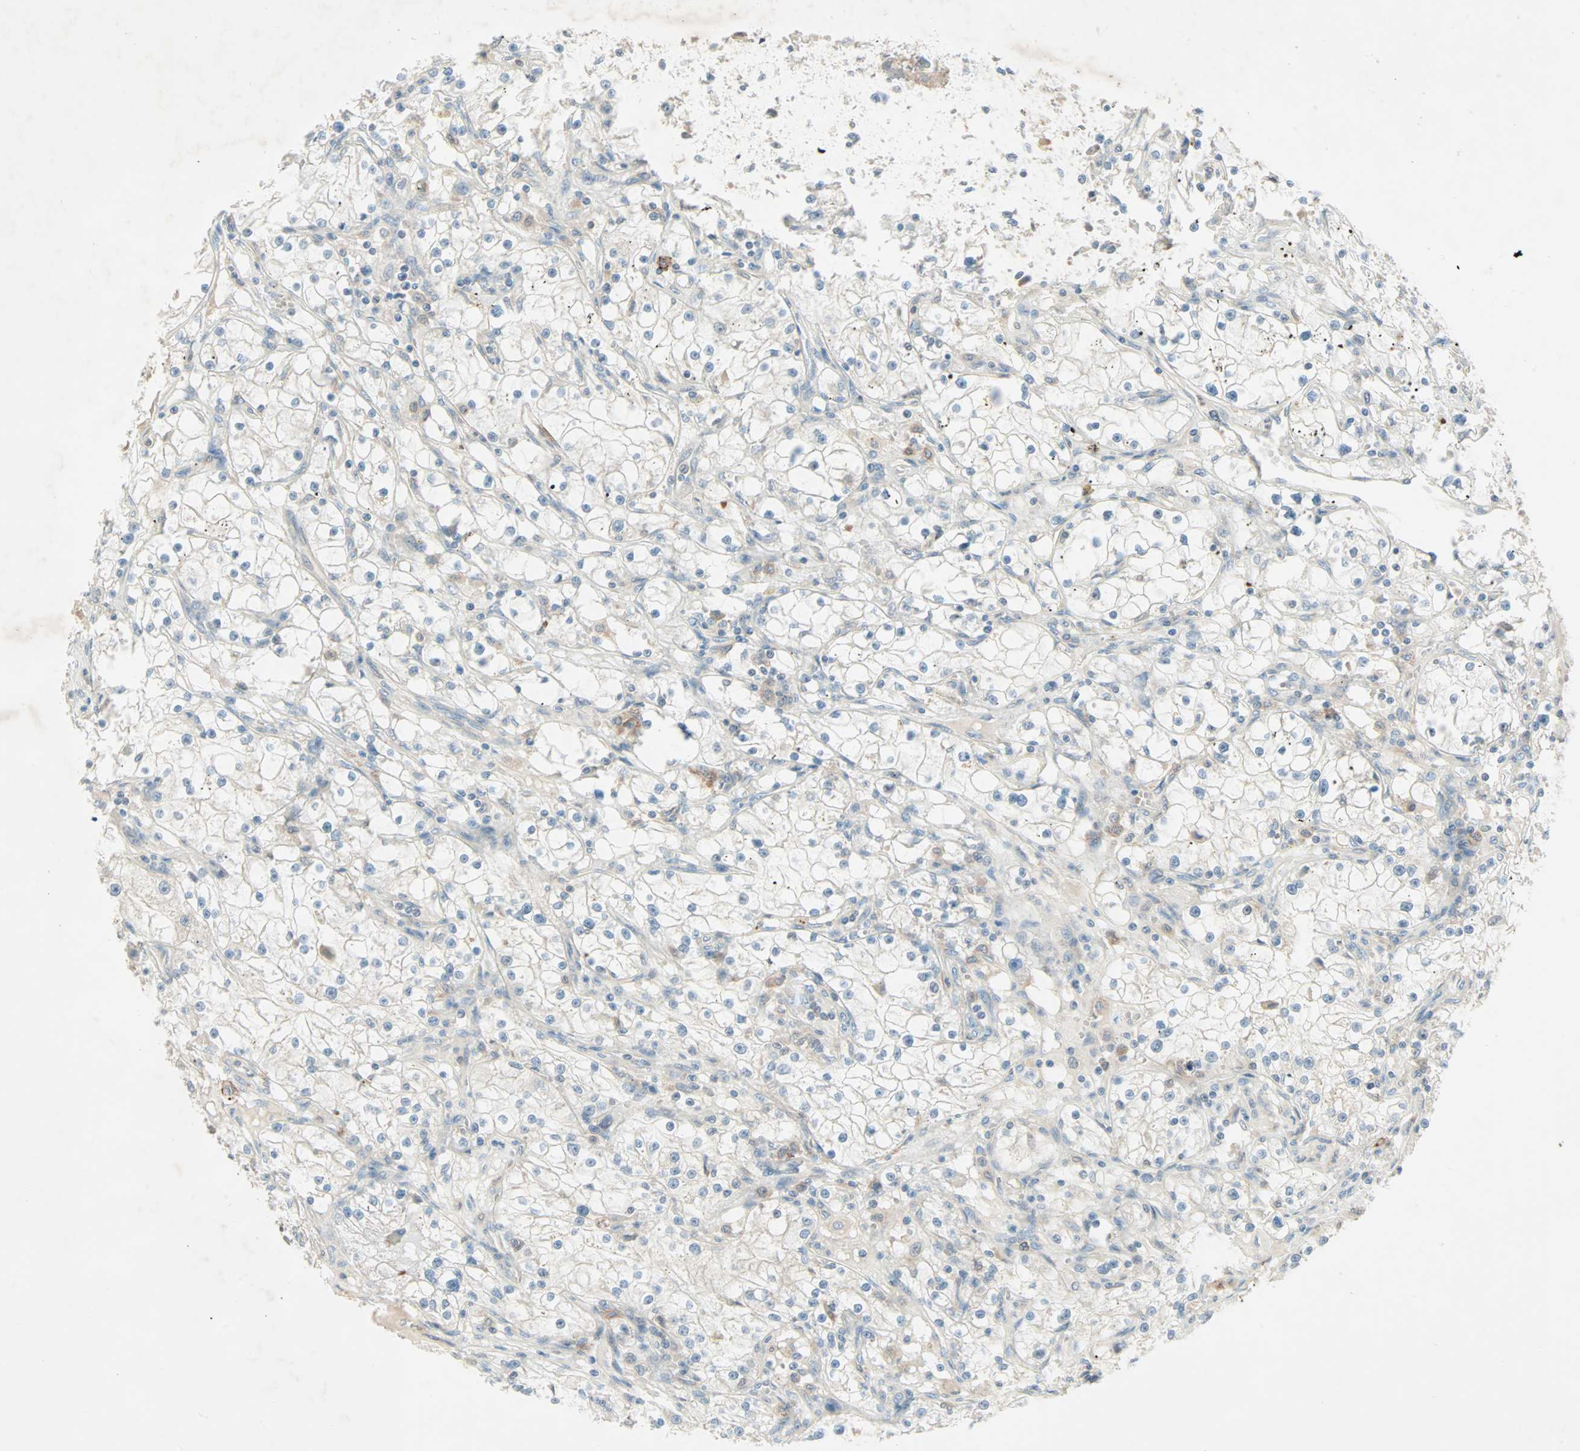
{"staining": {"intensity": "weak", "quantity": "<25%", "location": "cytoplasmic/membranous"}, "tissue": "renal cancer", "cell_type": "Tumor cells", "image_type": "cancer", "snomed": [{"axis": "morphology", "description": "Adenocarcinoma, NOS"}, {"axis": "topography", "description": "Kidney"}], "caption": "Tumor cells are negative for protein expression in human adenocarcinoma (renal).", "gene": "SMIM8", "patient": {"sex": "male", "age": 56}}